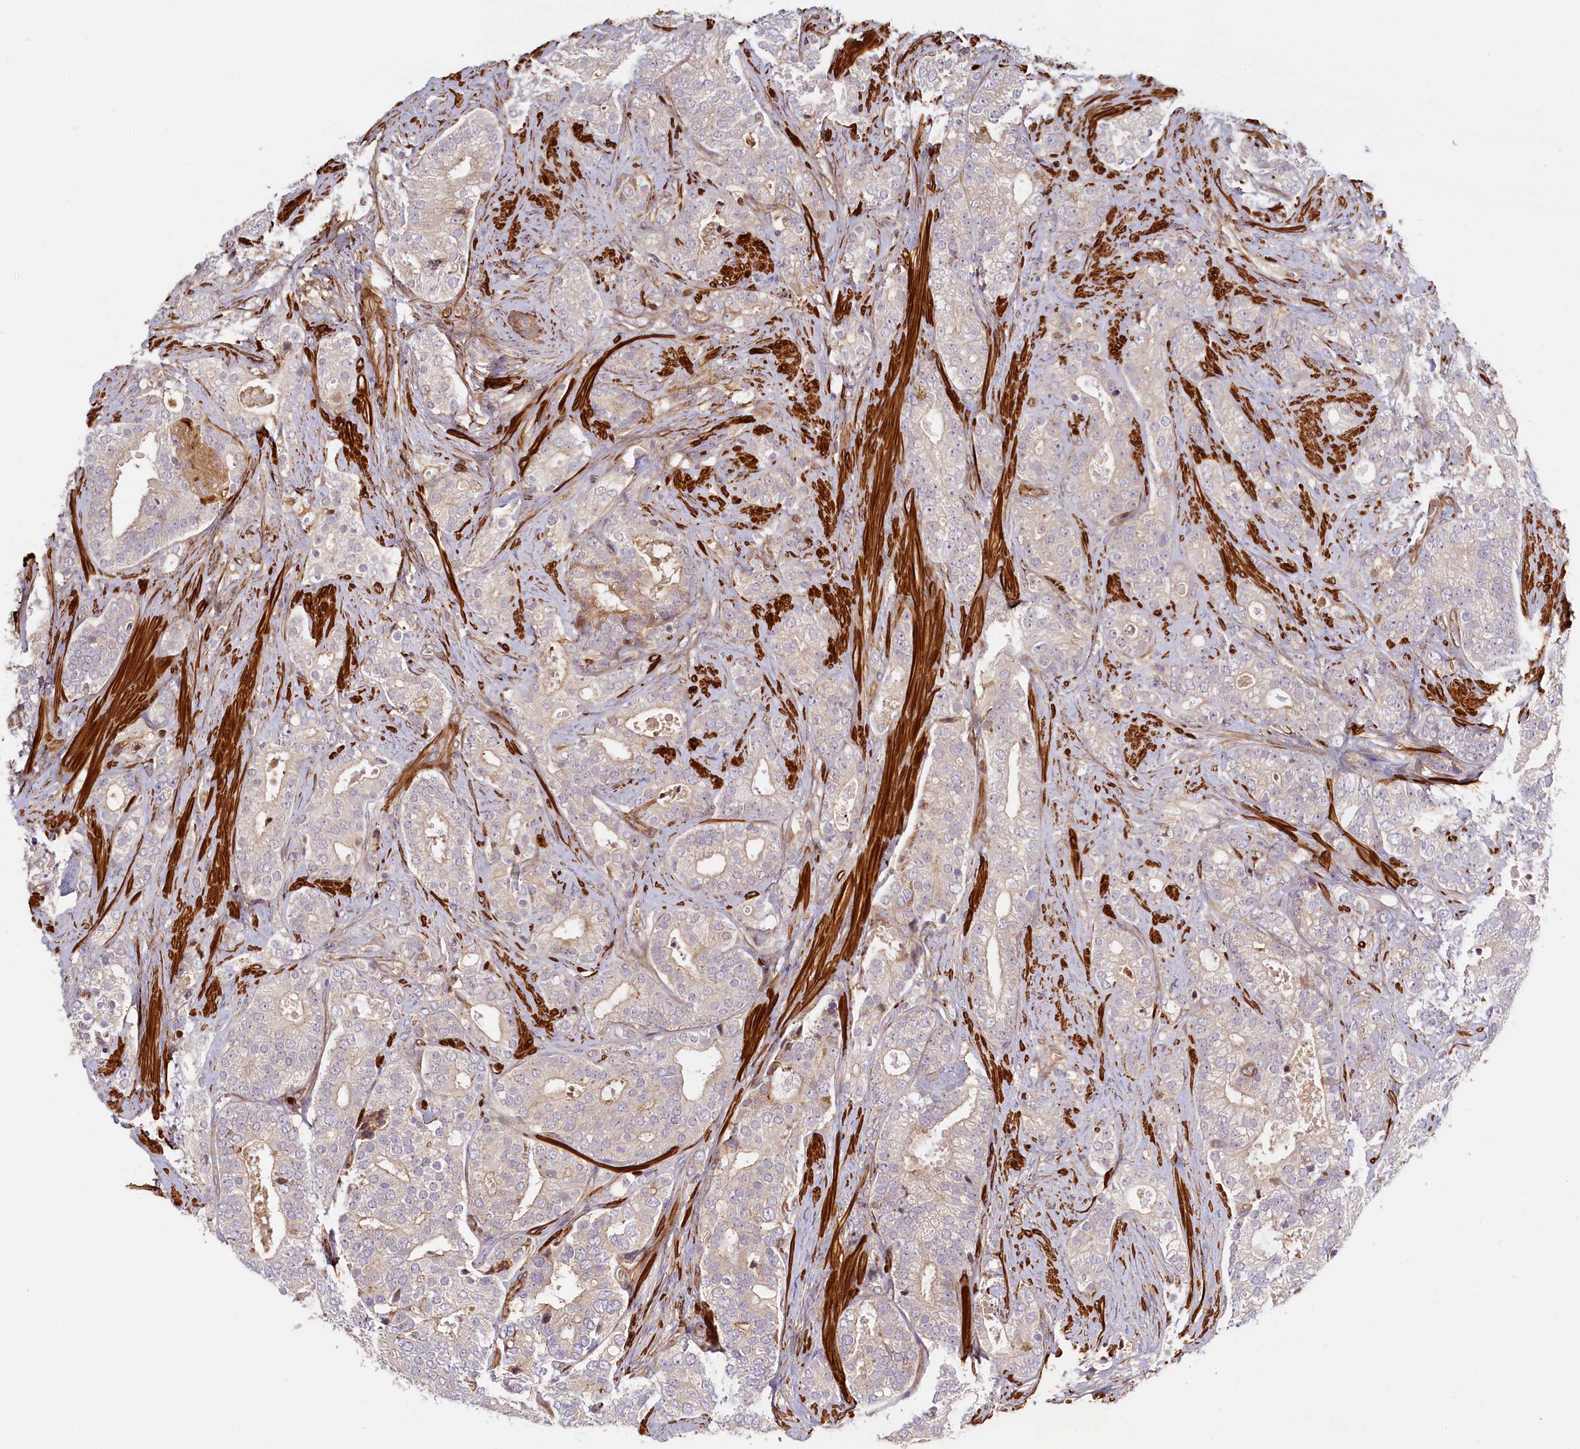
{"staining": {"intensity": "negative", "quantity": "none", "location": "none"}, "tissue": "prostate cancer", "cell_type": "Tumor cells", "image_type": "cancer", "snomed": [{"axis": "morphology", "description": "Adenocarcinoma, High grade"}, {"axis": "topography", "description": "Prostate and seminal vesicle, NOS"}], "caption": "DAB immunohistochemical staining of prostate high-grade adenocarcinoma displays no significant staining in tumor cells.", "gene": "FUZ", "patient": {"sex": "male", "age": 67}}